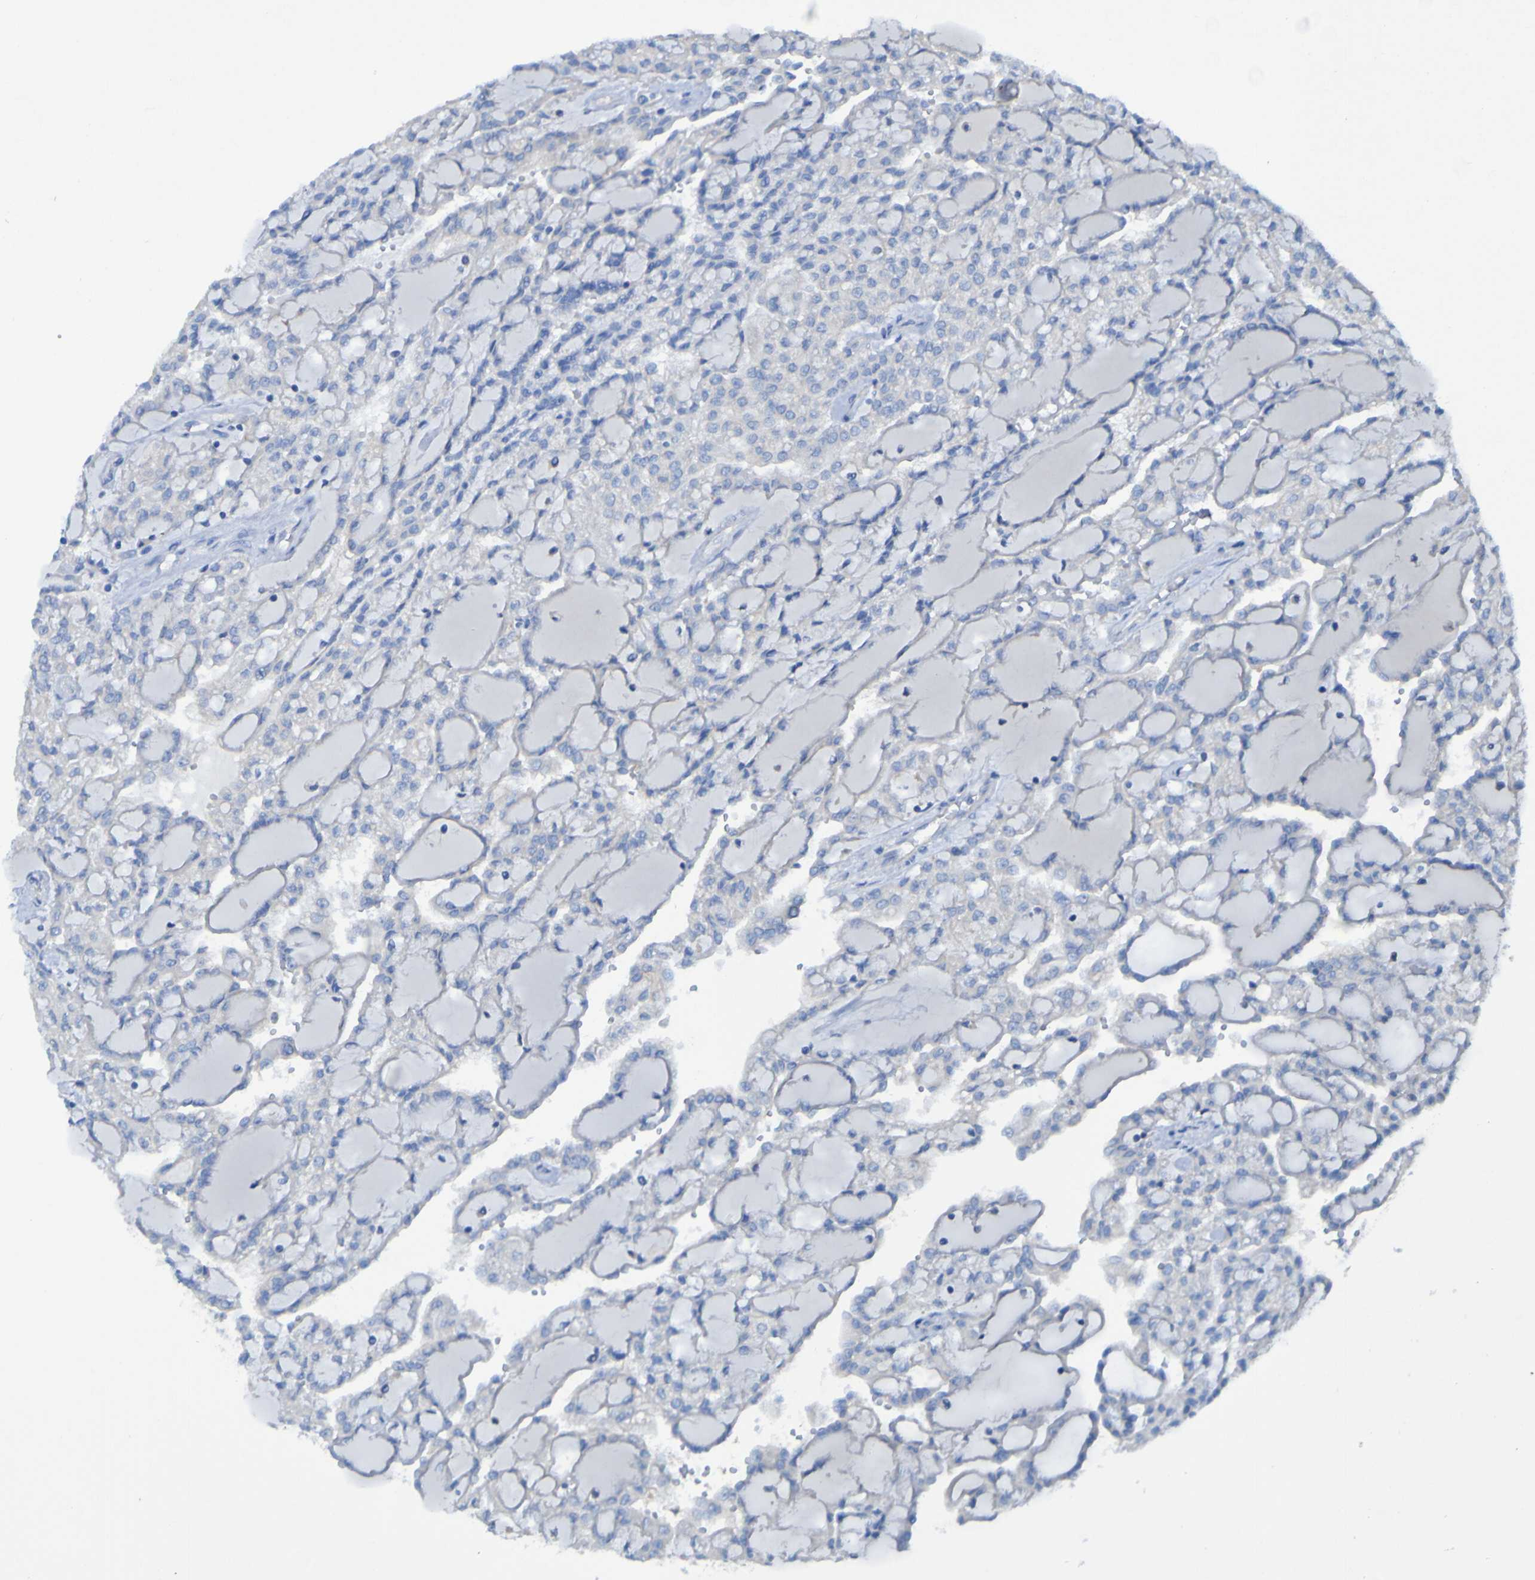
{"staining": {"intensity": "negative", "quantity": "none", "location": "none"}, "tissue": "renal cancer", "cell_type": "Tumor cells", "image_type": "cancer", "snomed": [{"axis": "morphology", "description": "Adenocarcinoma, NOS"}, {"axis": "topography", "description": "Kidney"}], "caption": "Tumor cells show no significant protein expression in renal cancer.", "gene": "ARHGEF16", "patient": {"sex": "male", "age": 63}}